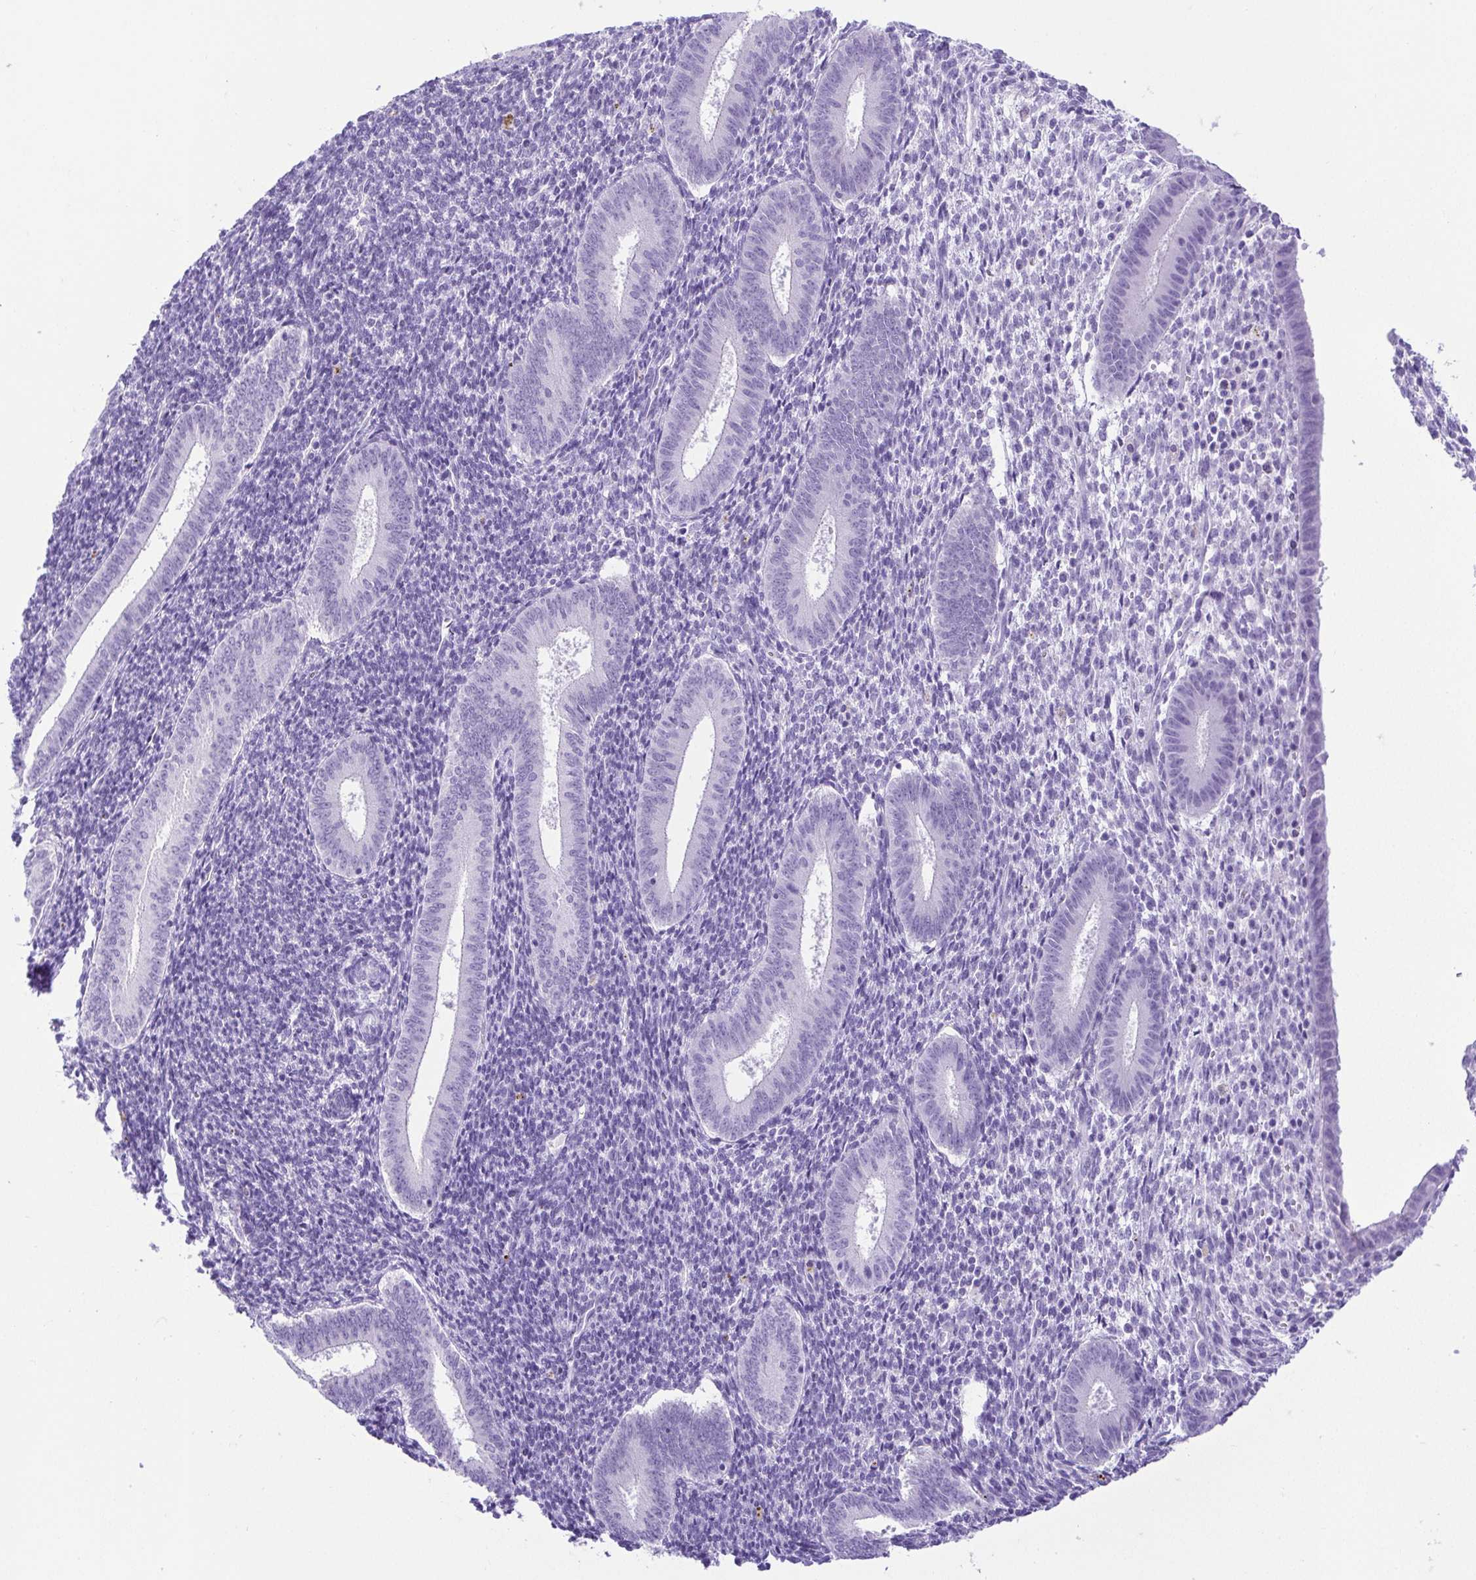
{"staining": {"intensity": "negative", "quantity": "none", "location": "none"}, "tissue": "endometrium", "cell_type": "Cells in endometrial stroma", "image_type": "normal", "snomed": [{"axis": "morphology", "description": "Normal tissue, NOS"}, {"axis": "topography", "description": "Endometrium"}], "caption": "Protein analysis of benign endometrium reveals no significant staining in cells in endometrial stroma. (Immunohistochemistry (ihc), brightfield microscopy, high magnification).", "gene": "CDSN", "patient": {"sex": "female", "age": 25}}